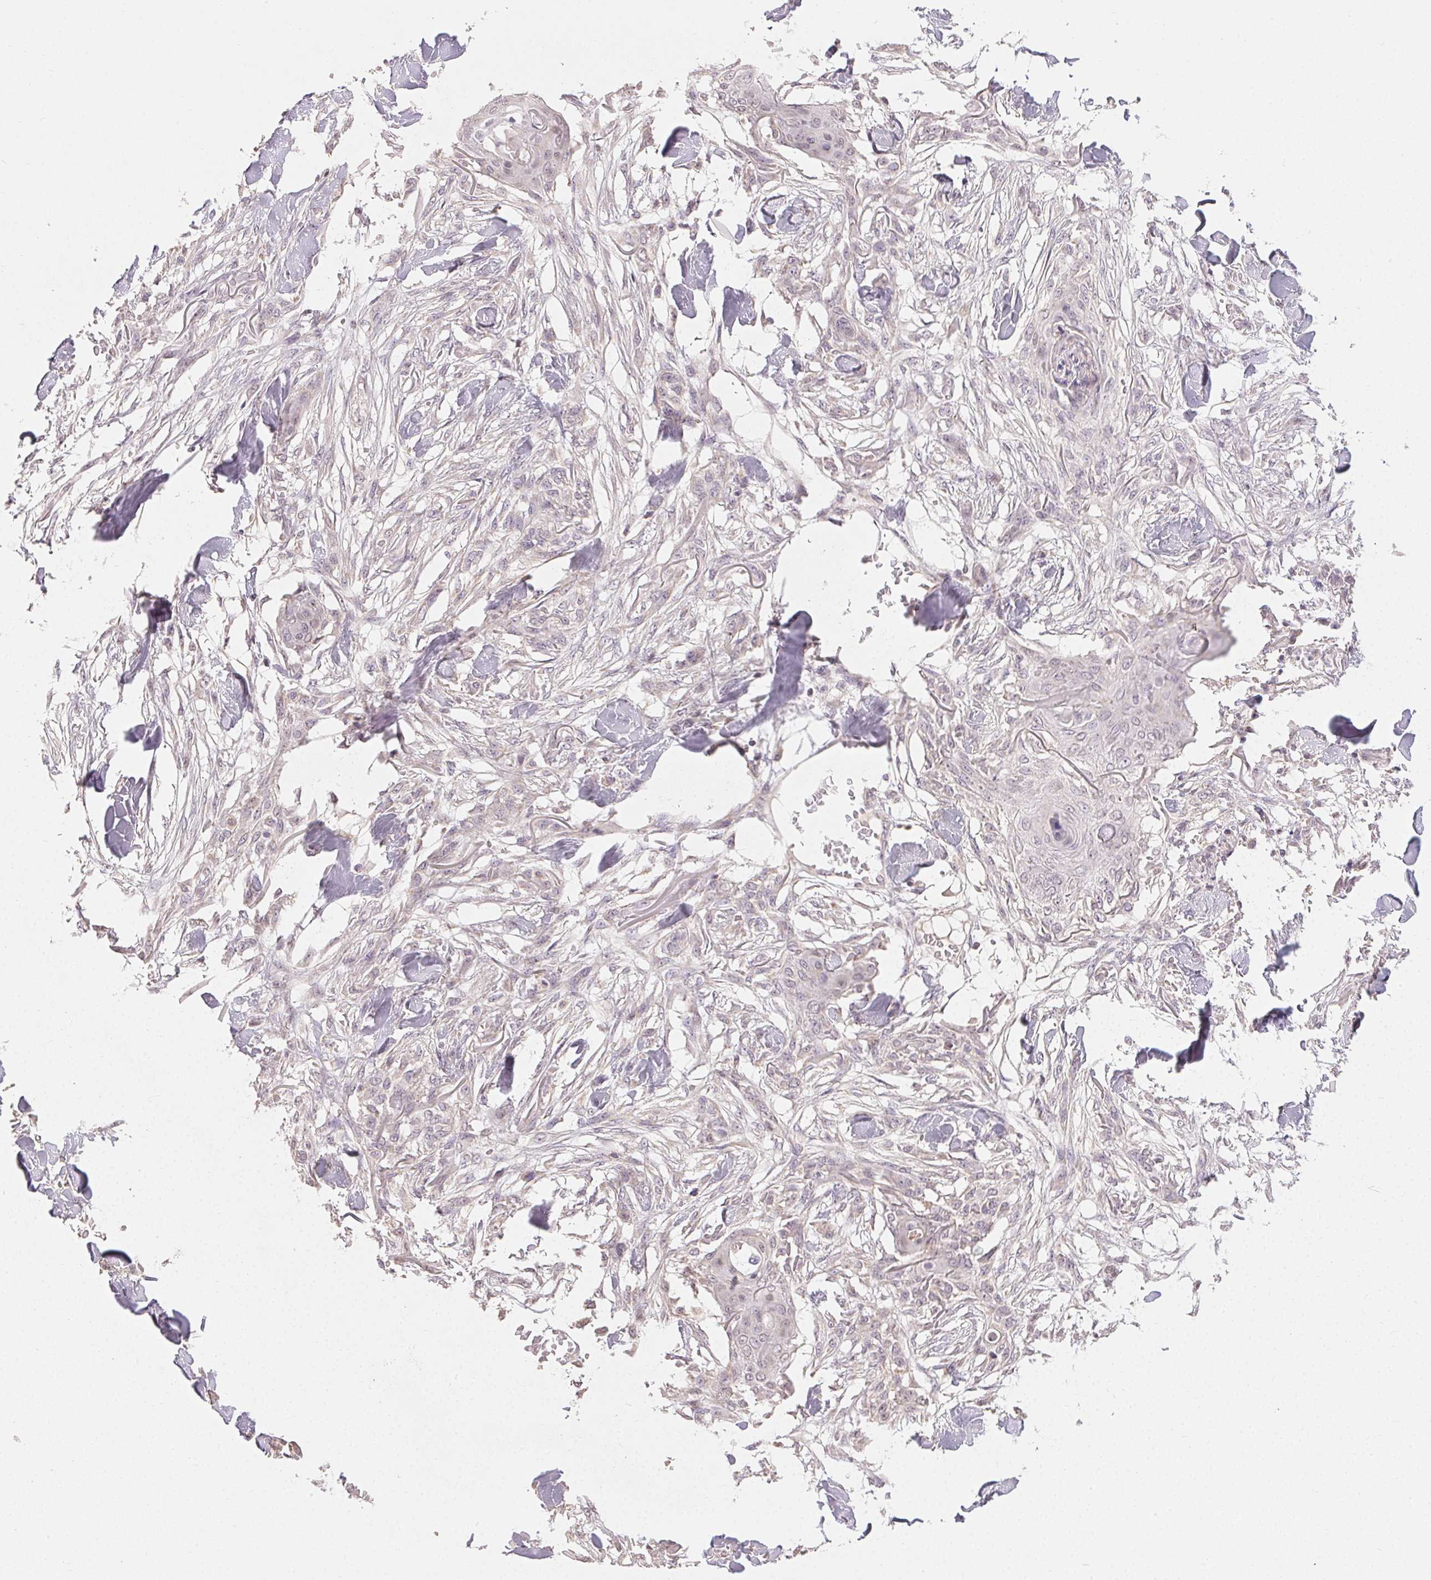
{"staining": {"intensity": "negative", "quantity": "none", "location": "none"}, "tissue": "skin cancer", "cell_type": "Tumor cells", "image_type": "cancer", "snomed": [{"axis": "morphology", "description": "Squamous cell carcinoma, NOS"}, {"axis": "topography", "description": "Skin"}], "caption": "Tumor cells are negative for brown protein staining in skin cancer.", "gene": "CLASP1", "patient": {"sex": "female", "age": 59}}